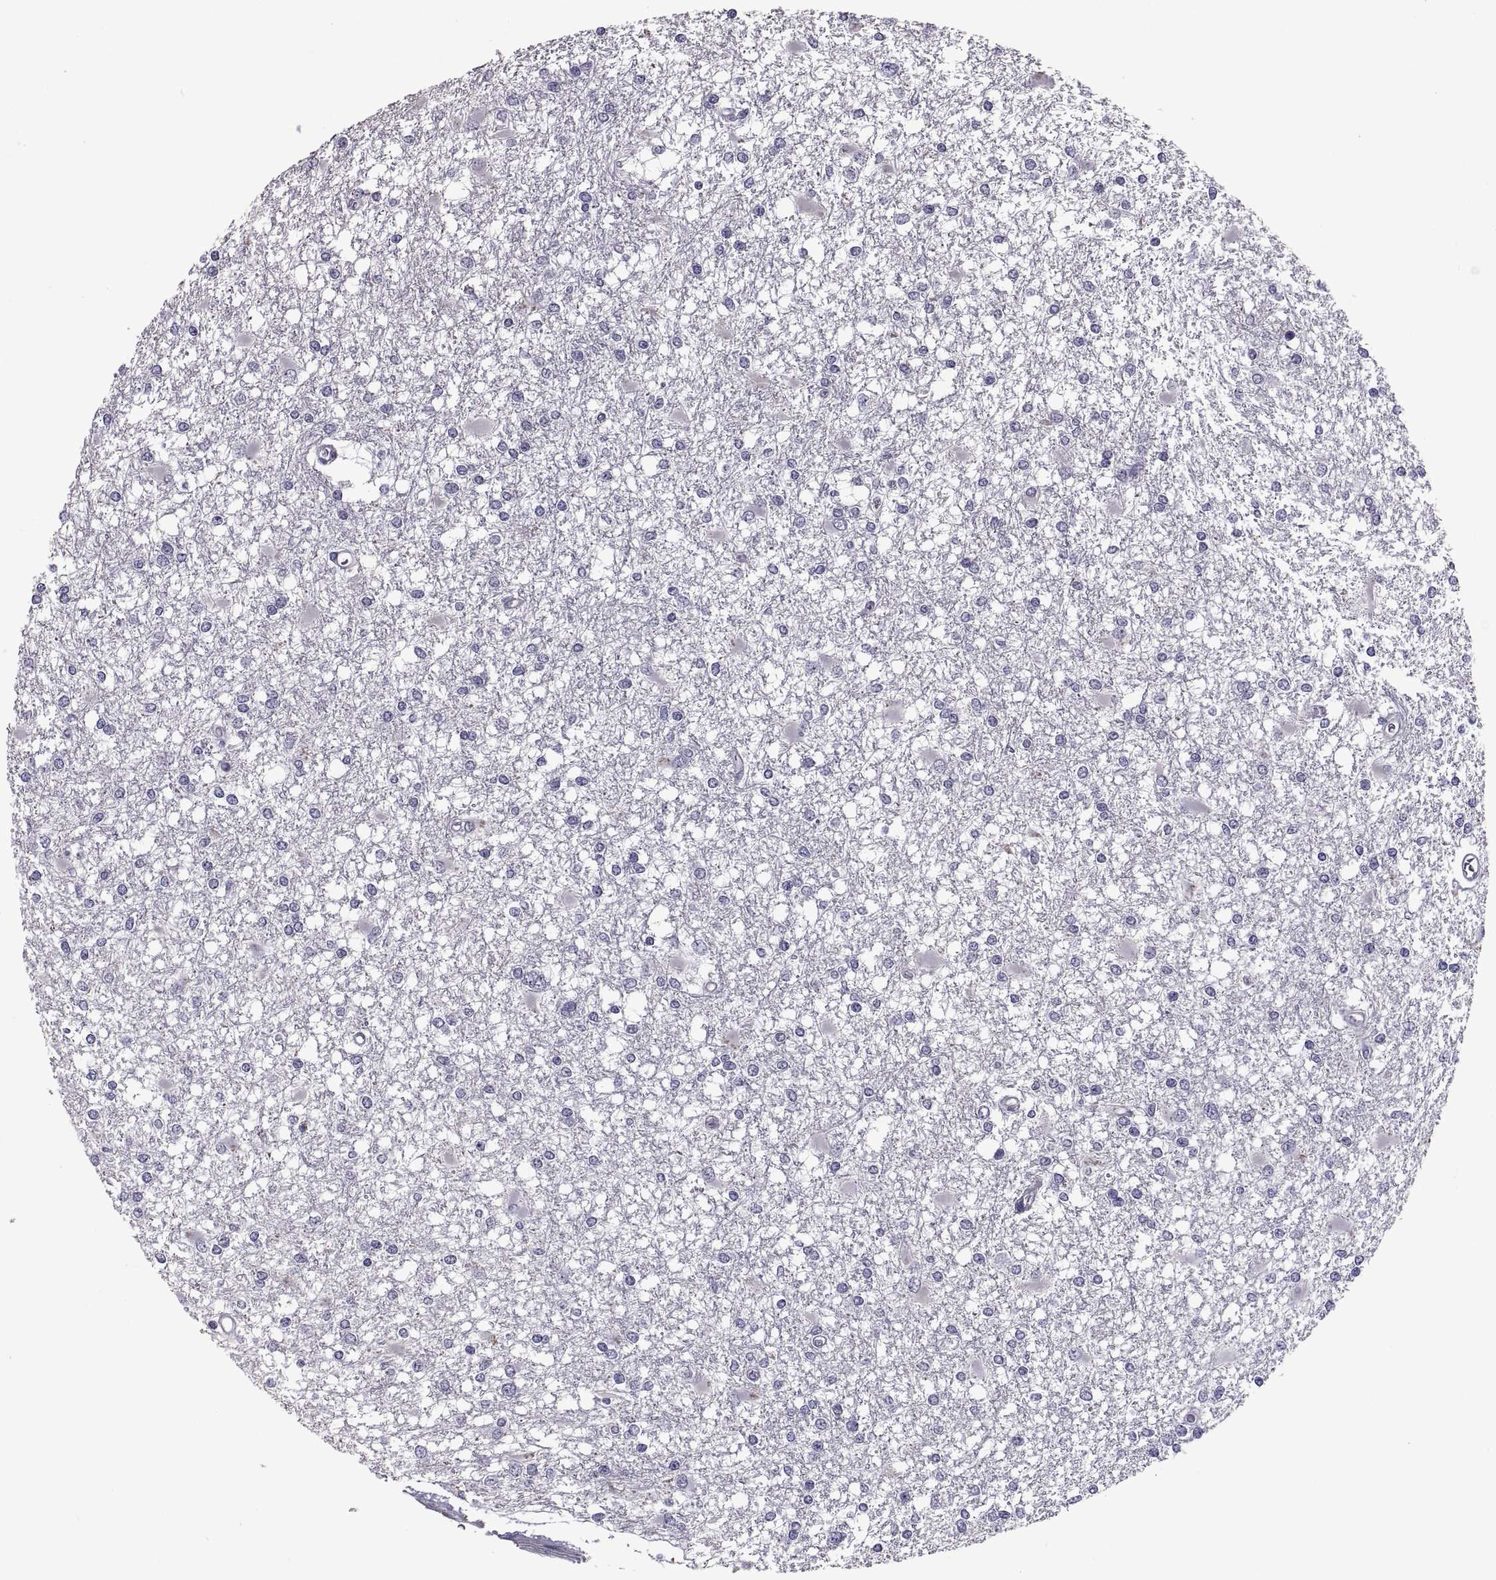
{"staining": {"intensity": "negative", "quantity": "none", "location": "none"}, "tissue": "glioma", "cell_type": "Tumor cells", "image_type": "cancer", "snomed": [{"axis": "morphology", "description": "Glioma, malignant, High grade"}, {"axis": "topography", "description": "Cerebral cortex"}], "caption": "This is an immunohistochemistry micrograph of malignant glioma (high-grade). There is no expression in tumor cells.", "gene": "PDZRN4", "patient": {"sex": "male", "age": 79}}